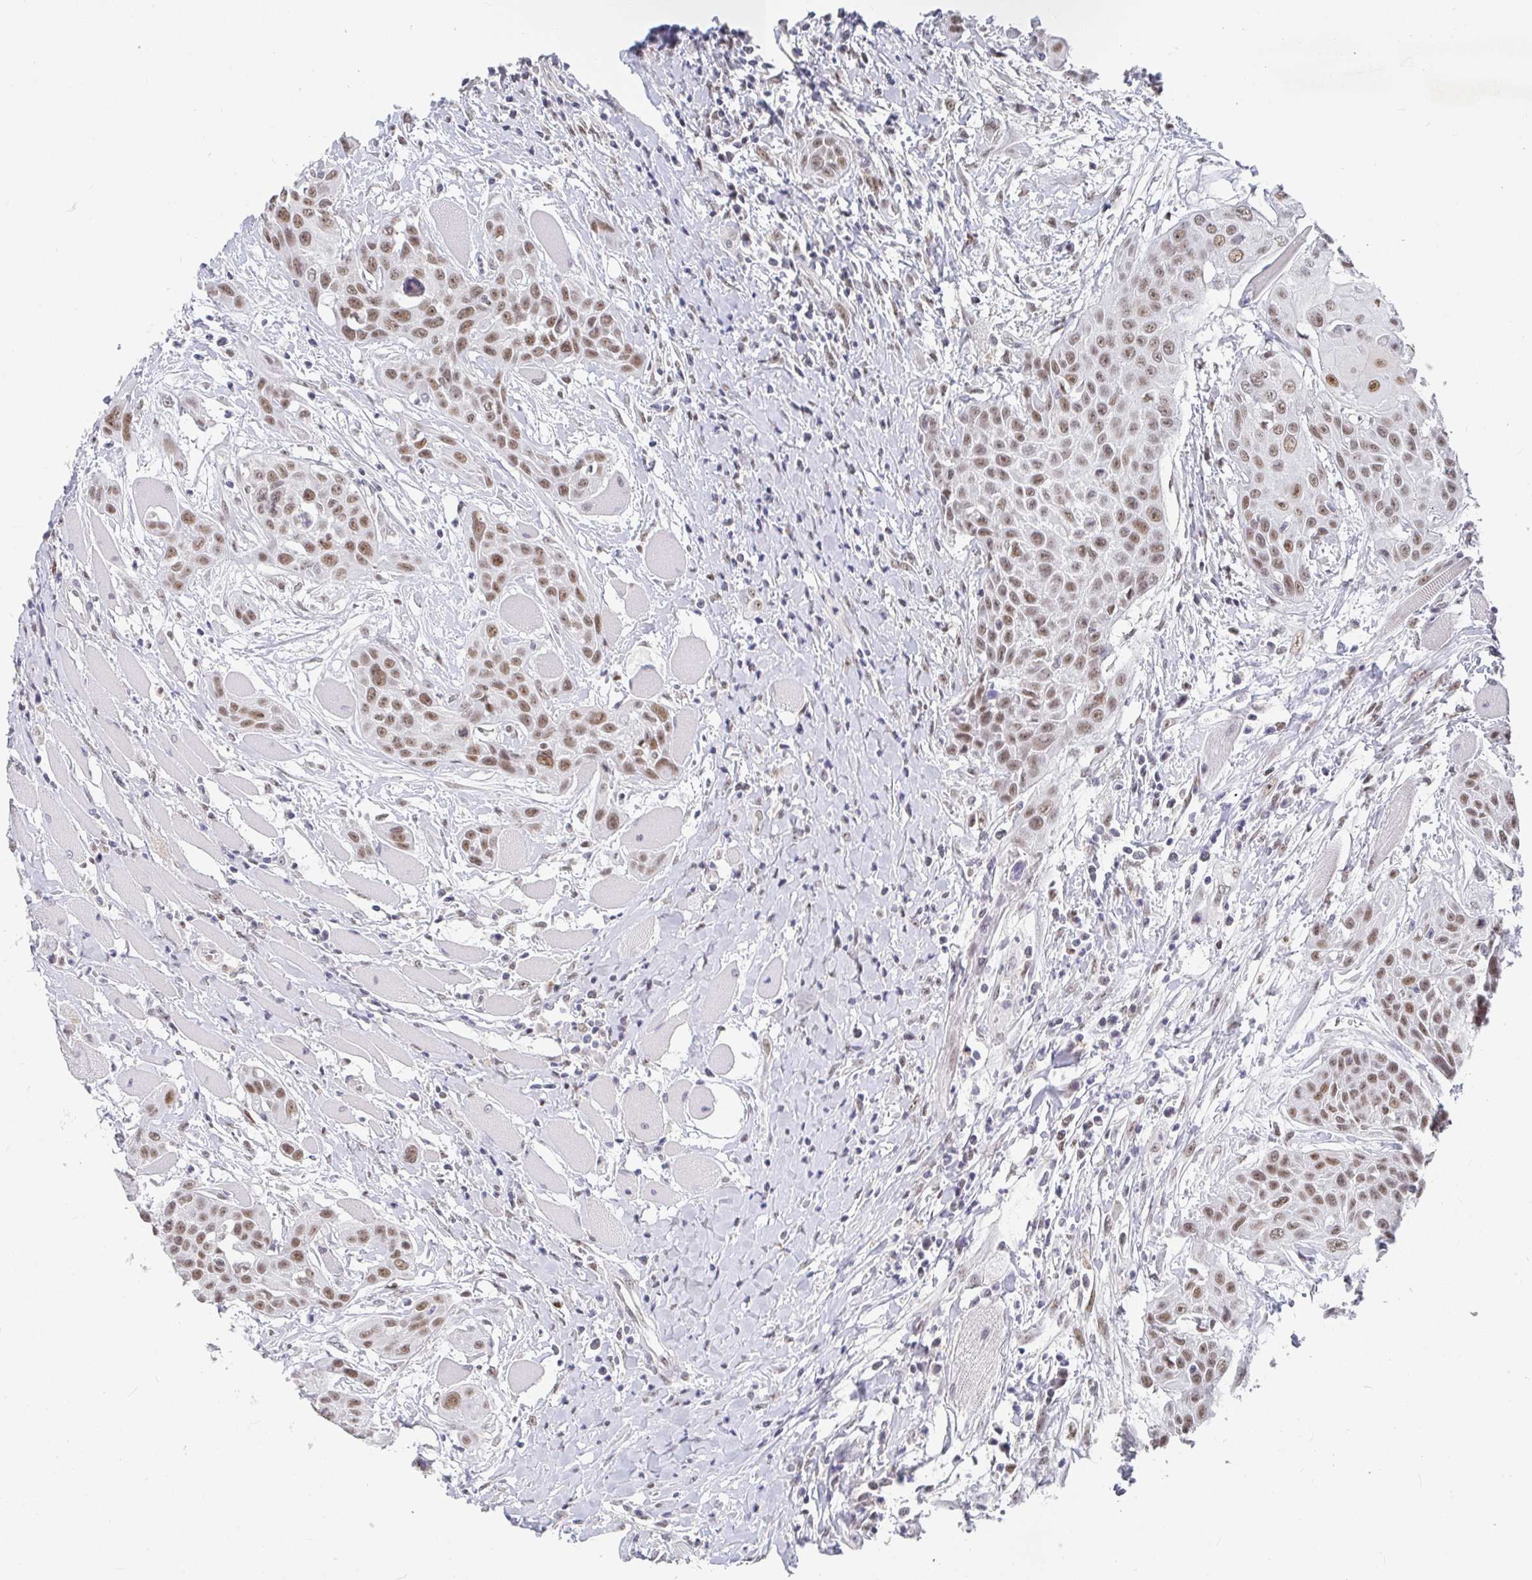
{"staining": {"intensity": "moderate", "quantity": ">75%", "location": "nuclear"}, "tissue": "head and neck cancer", "cell_type": "Tumor cells", "image_type": "cancer", "snomed": [{"axis": "morphology", "description": "Squamous cell carcinoma, NOS"}, {"axis": "topography", "description": "Head-Neck"}], "caption": "IHC of human head and neck cancer (squamous cell carcinoma) shows medium levels of moderate nuclear staining in approximately >75% of tumor cells.", "gene": "RCOR1", "patient": {"sex": "female", "age": 73}}